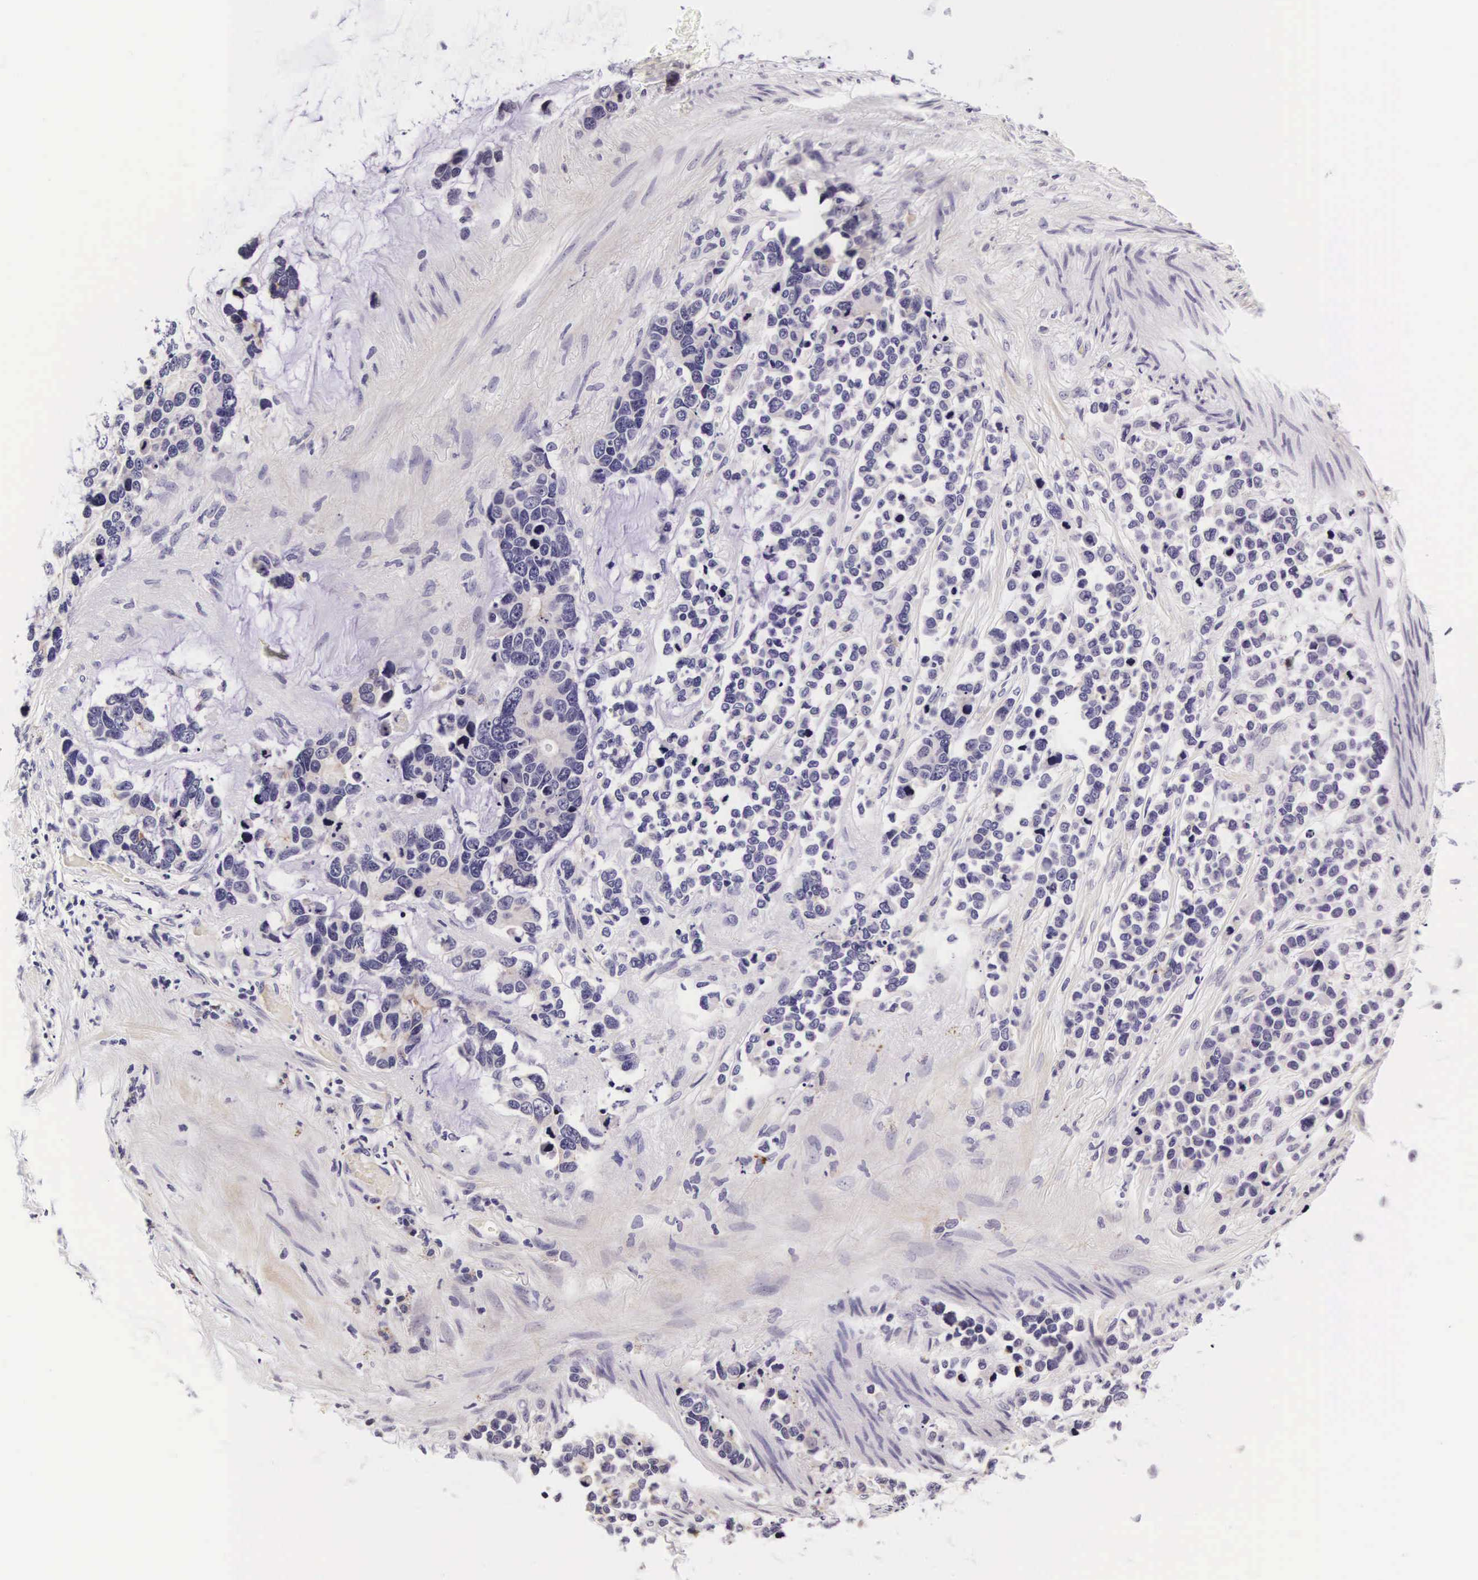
{"staining": {"intensity": "negative", "quantity": "none", "location": "none"}, "tissue": "stomach cancer", "cell_type": "Tumor cells", "image_type": "cancer", "snomed": [{"axis": "morphology", "description": "Adenocarcinoma, NOS"}, {"axis": "topography", "description": "Stomach, upper"}], "caption": "Protein analysis of stomach cancer reveals no significant expression in tumor cells. The staining is performed using DAB brown chromogen with nuclei counter-stained in using hematoxylin.", "gene": "PHETA2", "patient": {"sex": "male", "age": 71}}